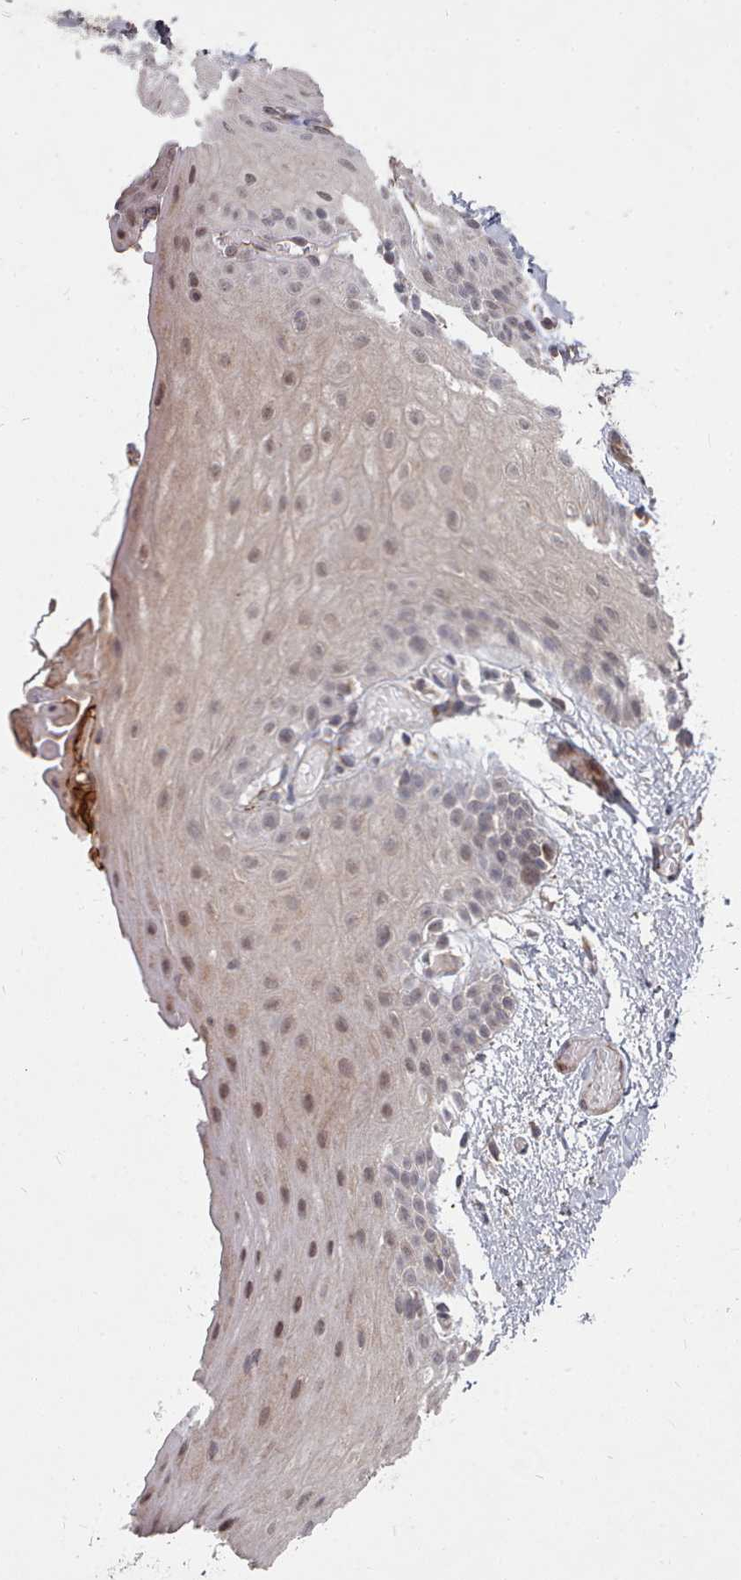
{"staining": {"intensity": "weak", "quantity": "25%-75%", "location": "nuclear"}, "tissue": "oral mucosa", "cell_type": "Squamous epithelial cells", "image_type": "normal", "snomed": [{"axis": "morphology", "description": "Normal tissue, NOS"}, {"axis": "topography", "description": "Oral tissue"}], "caption": "High-magnification brightfield microscopy of benign oral mucosa stained with DAB (3,3'-diaminobenzidine) (brown) and counterstained with hematoxylin (blue). squamous epithelial cells exhibit weak nuclear staining is appreciated in about25%-75% of cells.", "gene": "CPSF4", "patient": {"sex": "female", "age": 67}}